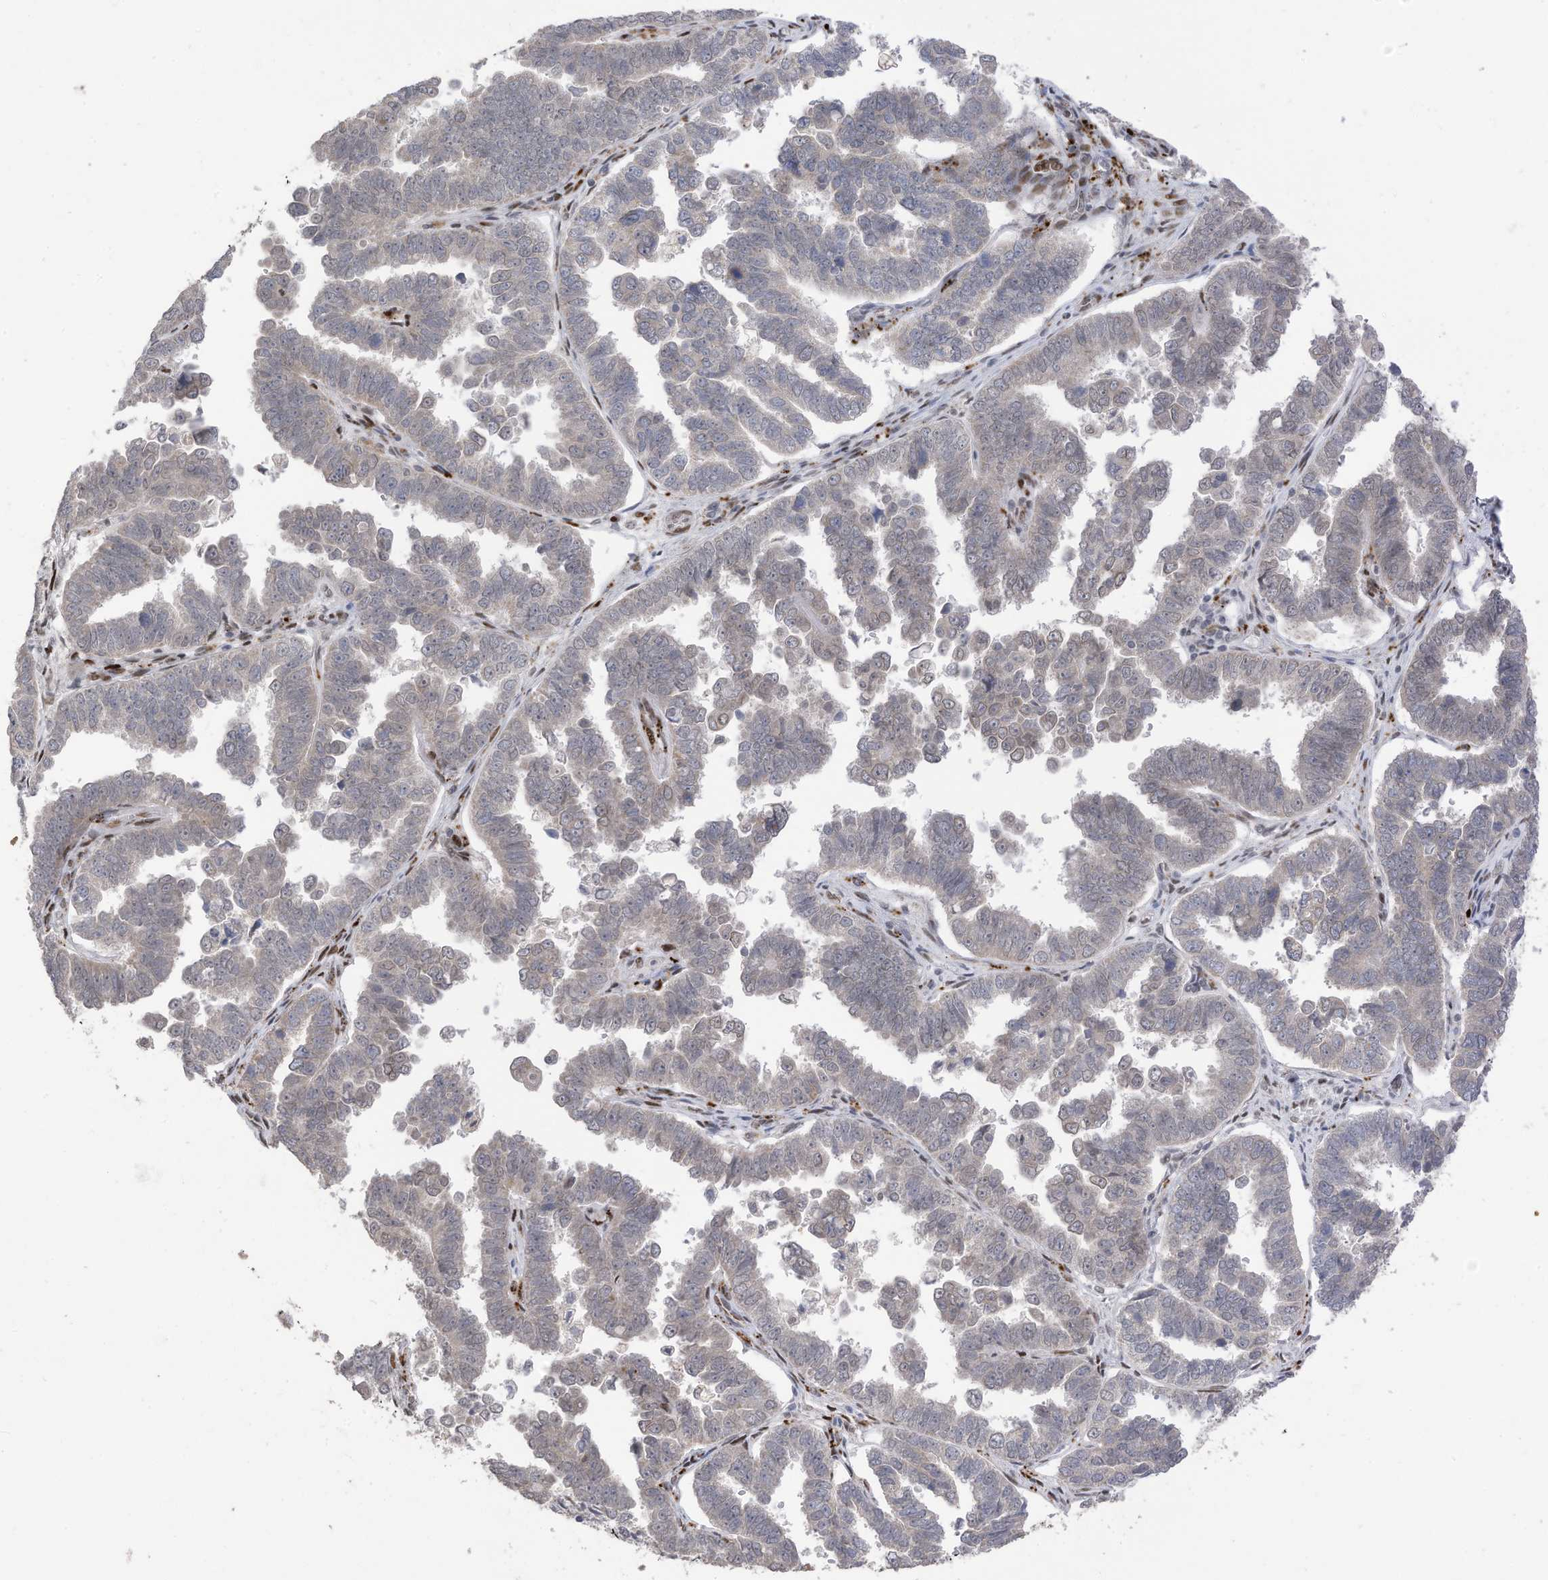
{"staining": {"intensity": "negative", "quantity": "none", "location": "none"}, "tissue": "endometrial cancer", "cell_type": "Tumor cells", "image_type": "cancer", "snomed": [{"axis": "morphology", "description": "Adenocarcinoma, NOS"}, {"axis": "topography", "description": "Endometrium"}], "caption": "Tumor cells are negative for protein expression in human endometrial cancer.", "gene": "RABL3", "patient": {"sex": "female", "age": 75}}